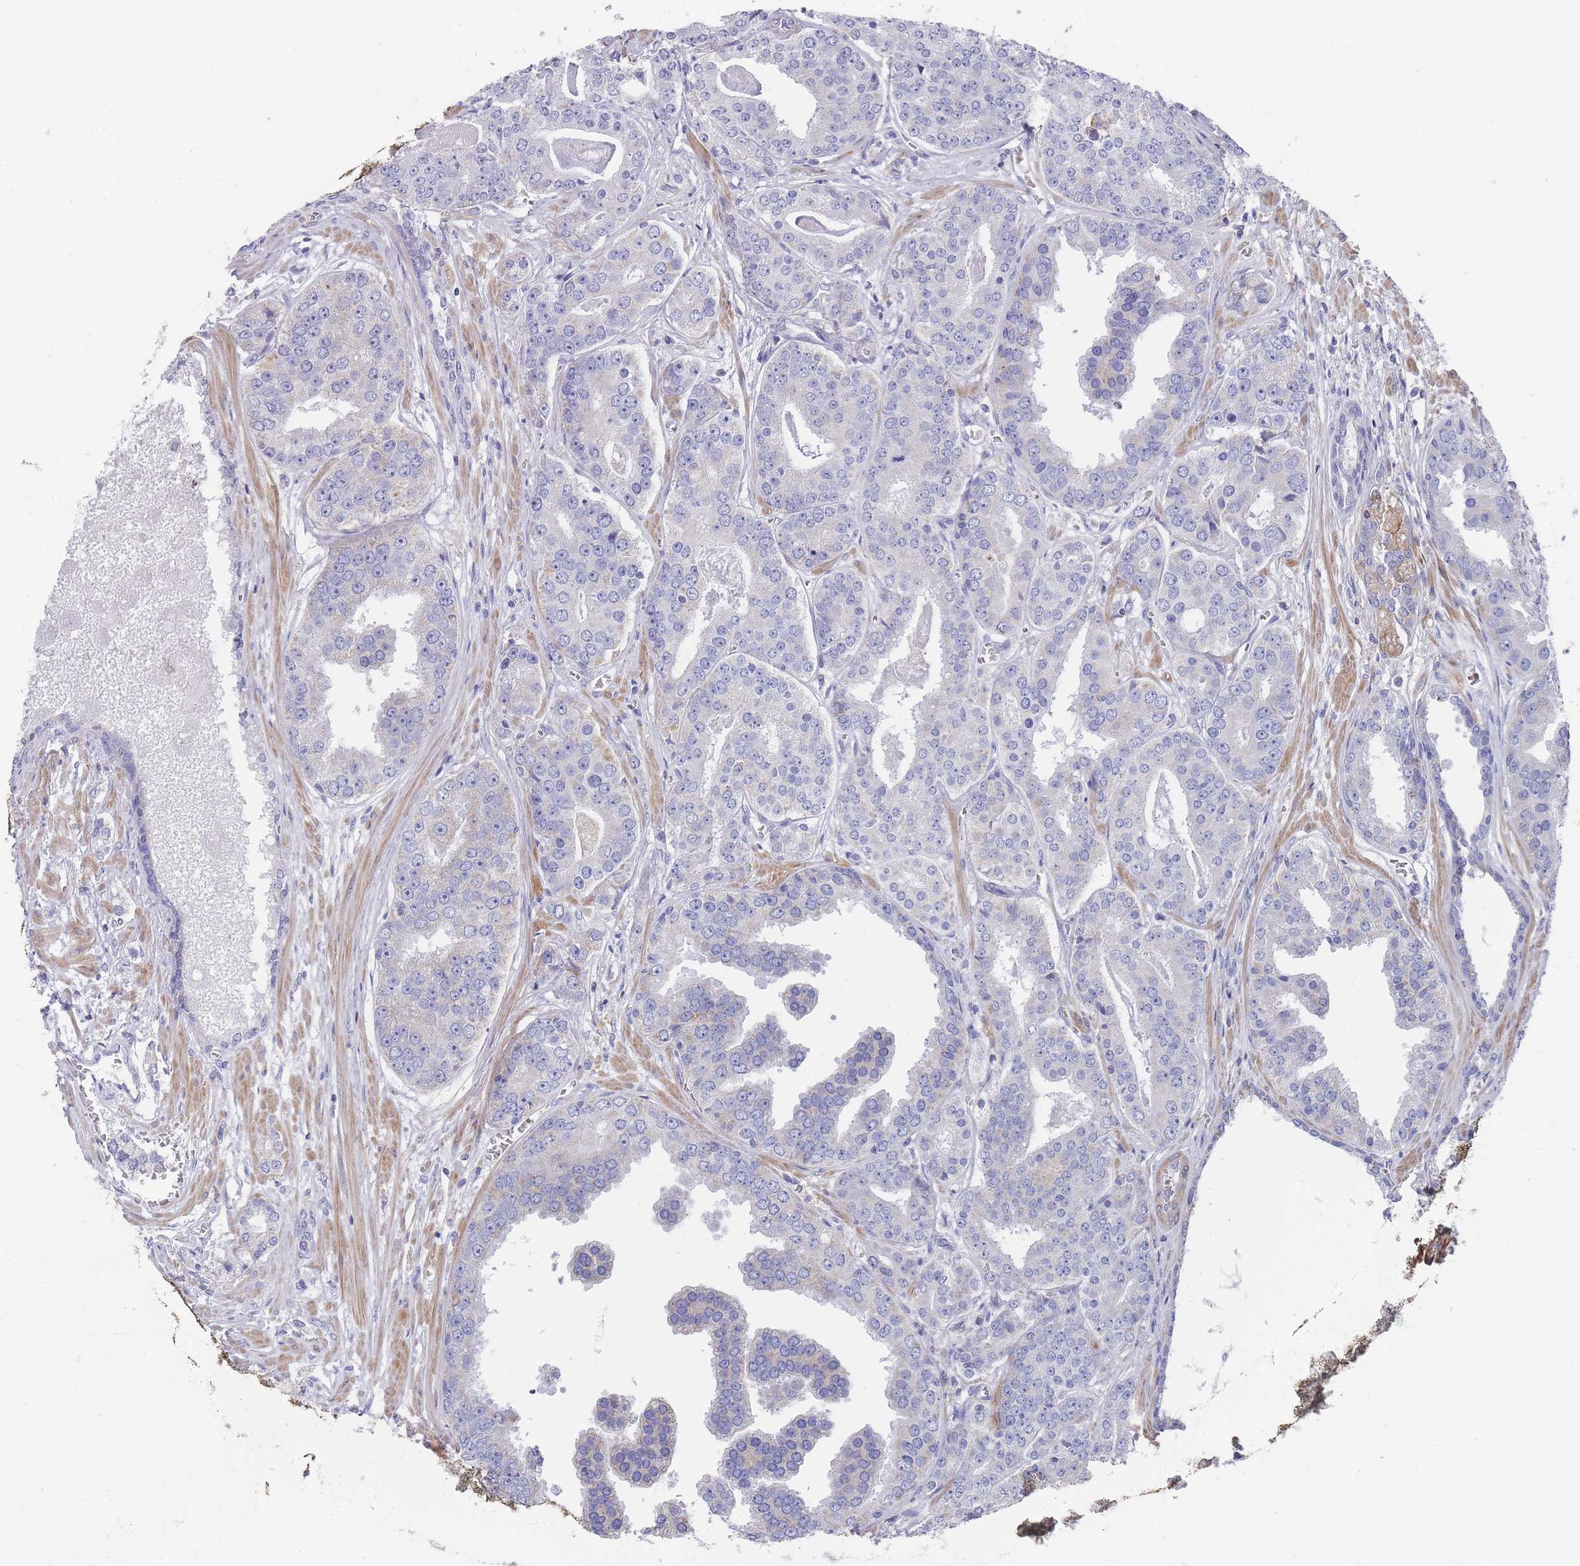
{"staining": {"intensity": "negative", "quantity": "none", "location": "none"}, "tissue": "prostate cancer", "cell_type": "Tumor cells", "image_type": "cancer", "snomed": [{"axis": "morphology", "description": "Adenocarcinoma, High grade"}, {"axis": "topography", "description": "Prostate"}], "caption": "Histopathology image shows no protein expression in tumor cells of prostate cancer (high-grade adenocarcinoma) tissue.", "gene": "SCCPDH", "patient": {"sex": "male", "age": 71}}